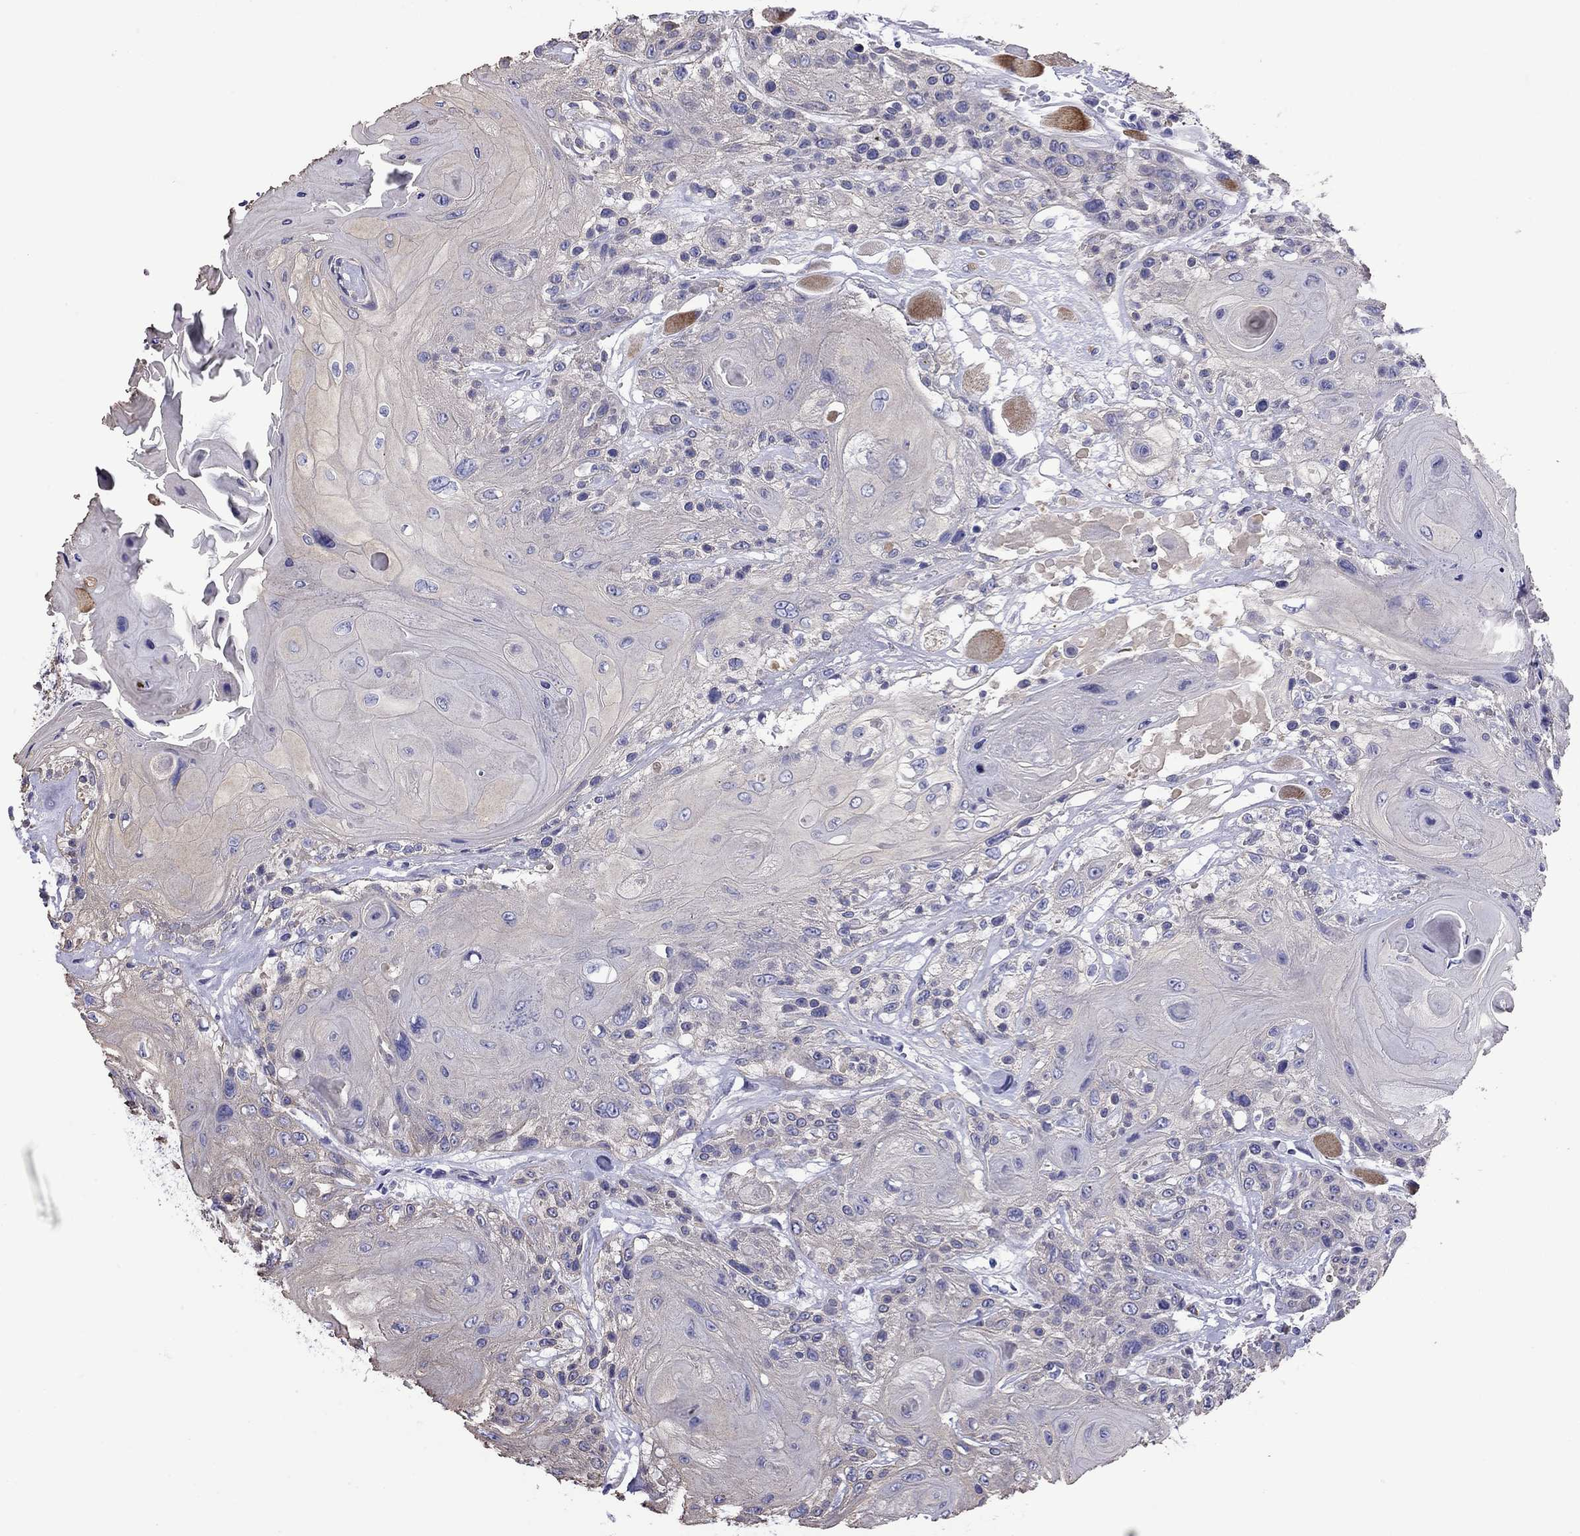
{"staining": {"intensity": "weak", "quantity": "<25%", "location": "cytoplasmic/membranous"}, "tissue": "head and neck cancer", "cell_type": "Tumor cells", "image_type": "cancer", "snomed": [{"axis": "morphology", "description": "Squamous cell carcinoma, NOS"}, {"axis": "topography", "description": "Head-Neck"}], "caption": "Immunohistochemical staining of head and neck cancer (squamous cell carcinoma) shows no significant positivity in tumor cells.", "gene": "CMYA5", "patient": {"sex": "female", "age": 59}}